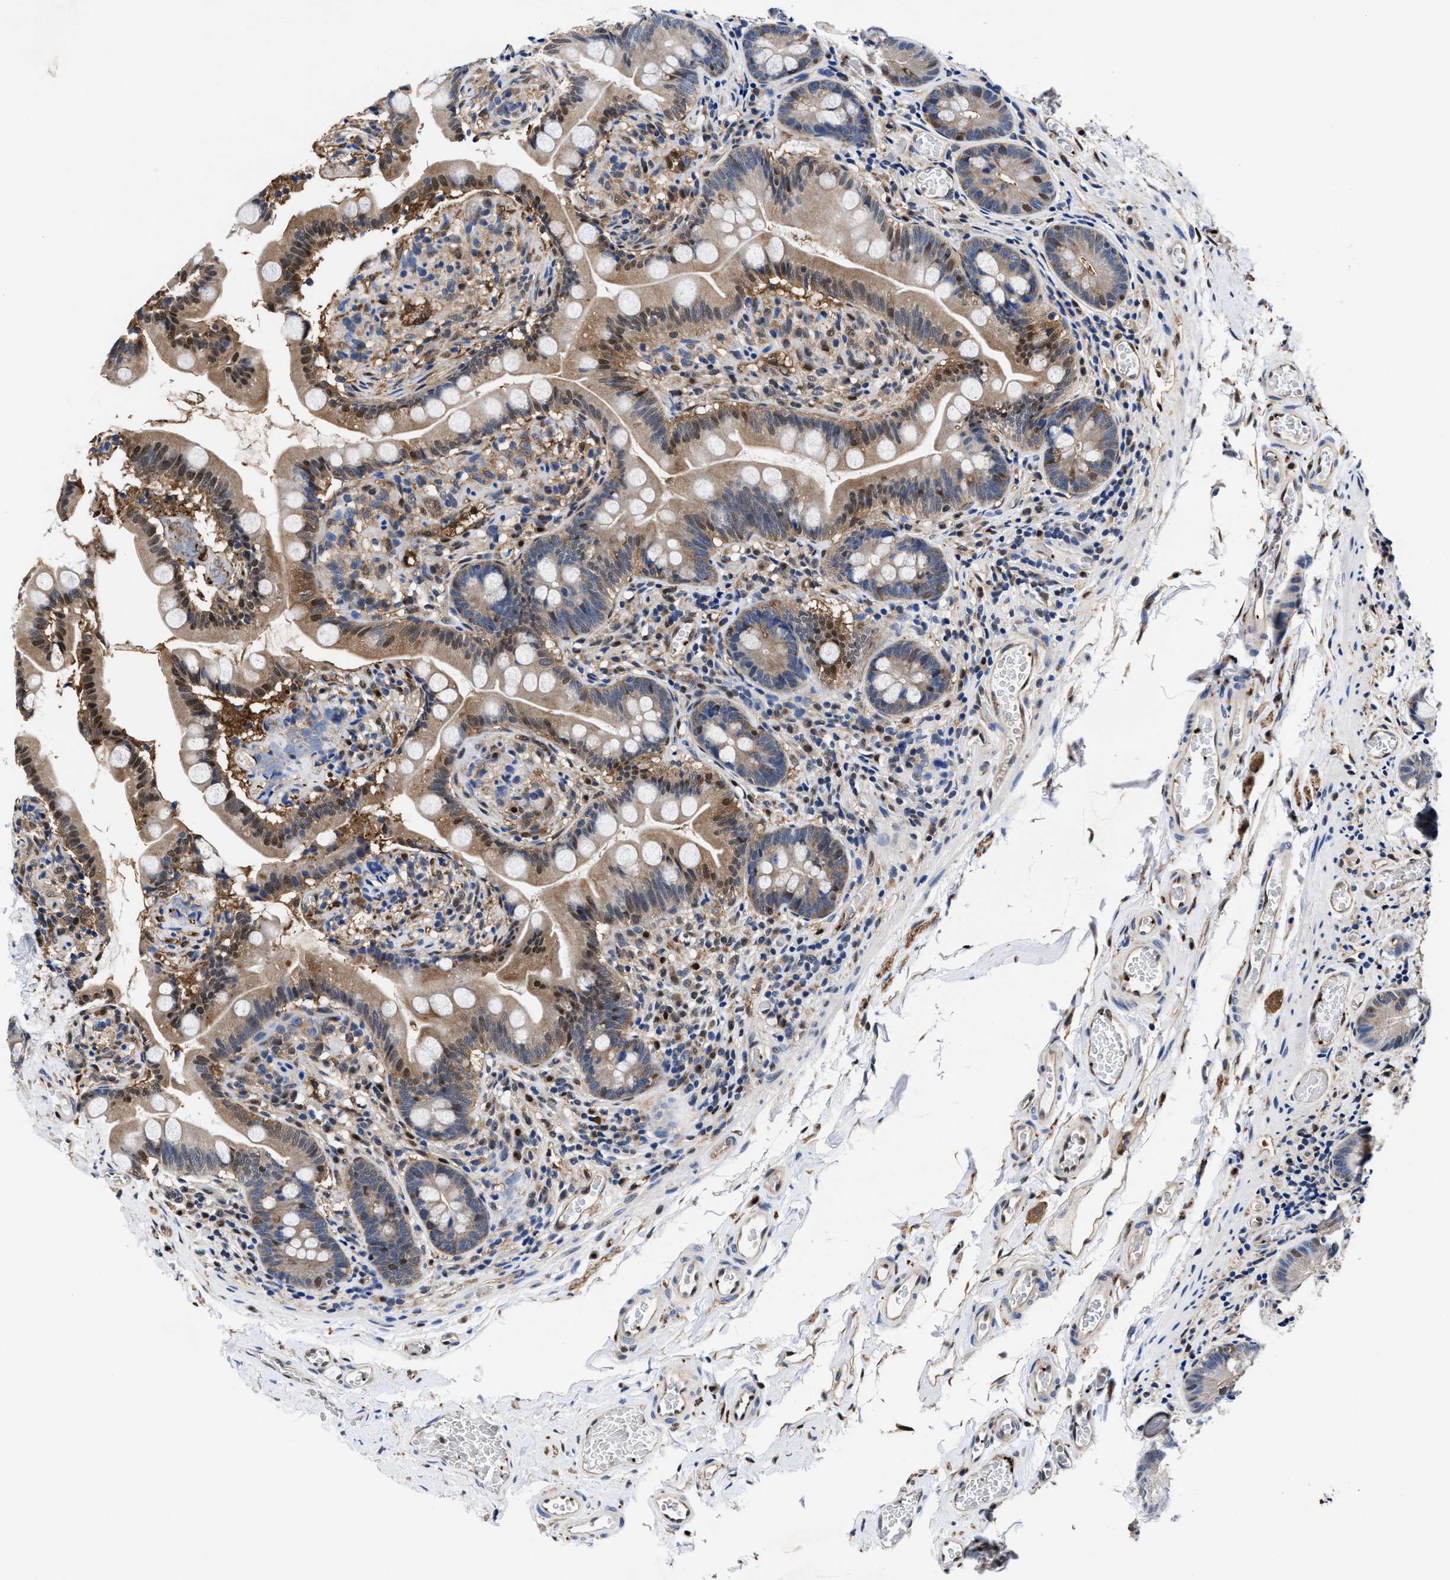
{"staining": {"intensity": "moderate", "quantity": ">75%", "location": "cytoplasmic/membranous,nuclear"}, "tissue": "small intestine", "cell_type": "Glandular cells", "image_type": "normal", "snomed": [{"axis": "morphology", "description": "Normal tissue, NOS"}, {"axis": "topography", "description": "Small intestine"}], "caption": "A medium amount of moderate cytoplasmic/membranous,nuclear staining is appreciated in approximately >75% of glandular cells in unremarkable small intestine. (IHC, brightfield microscopy, high magnification).", "gene": "ACLY", "patient": {"sex": "female", "age": 56}}